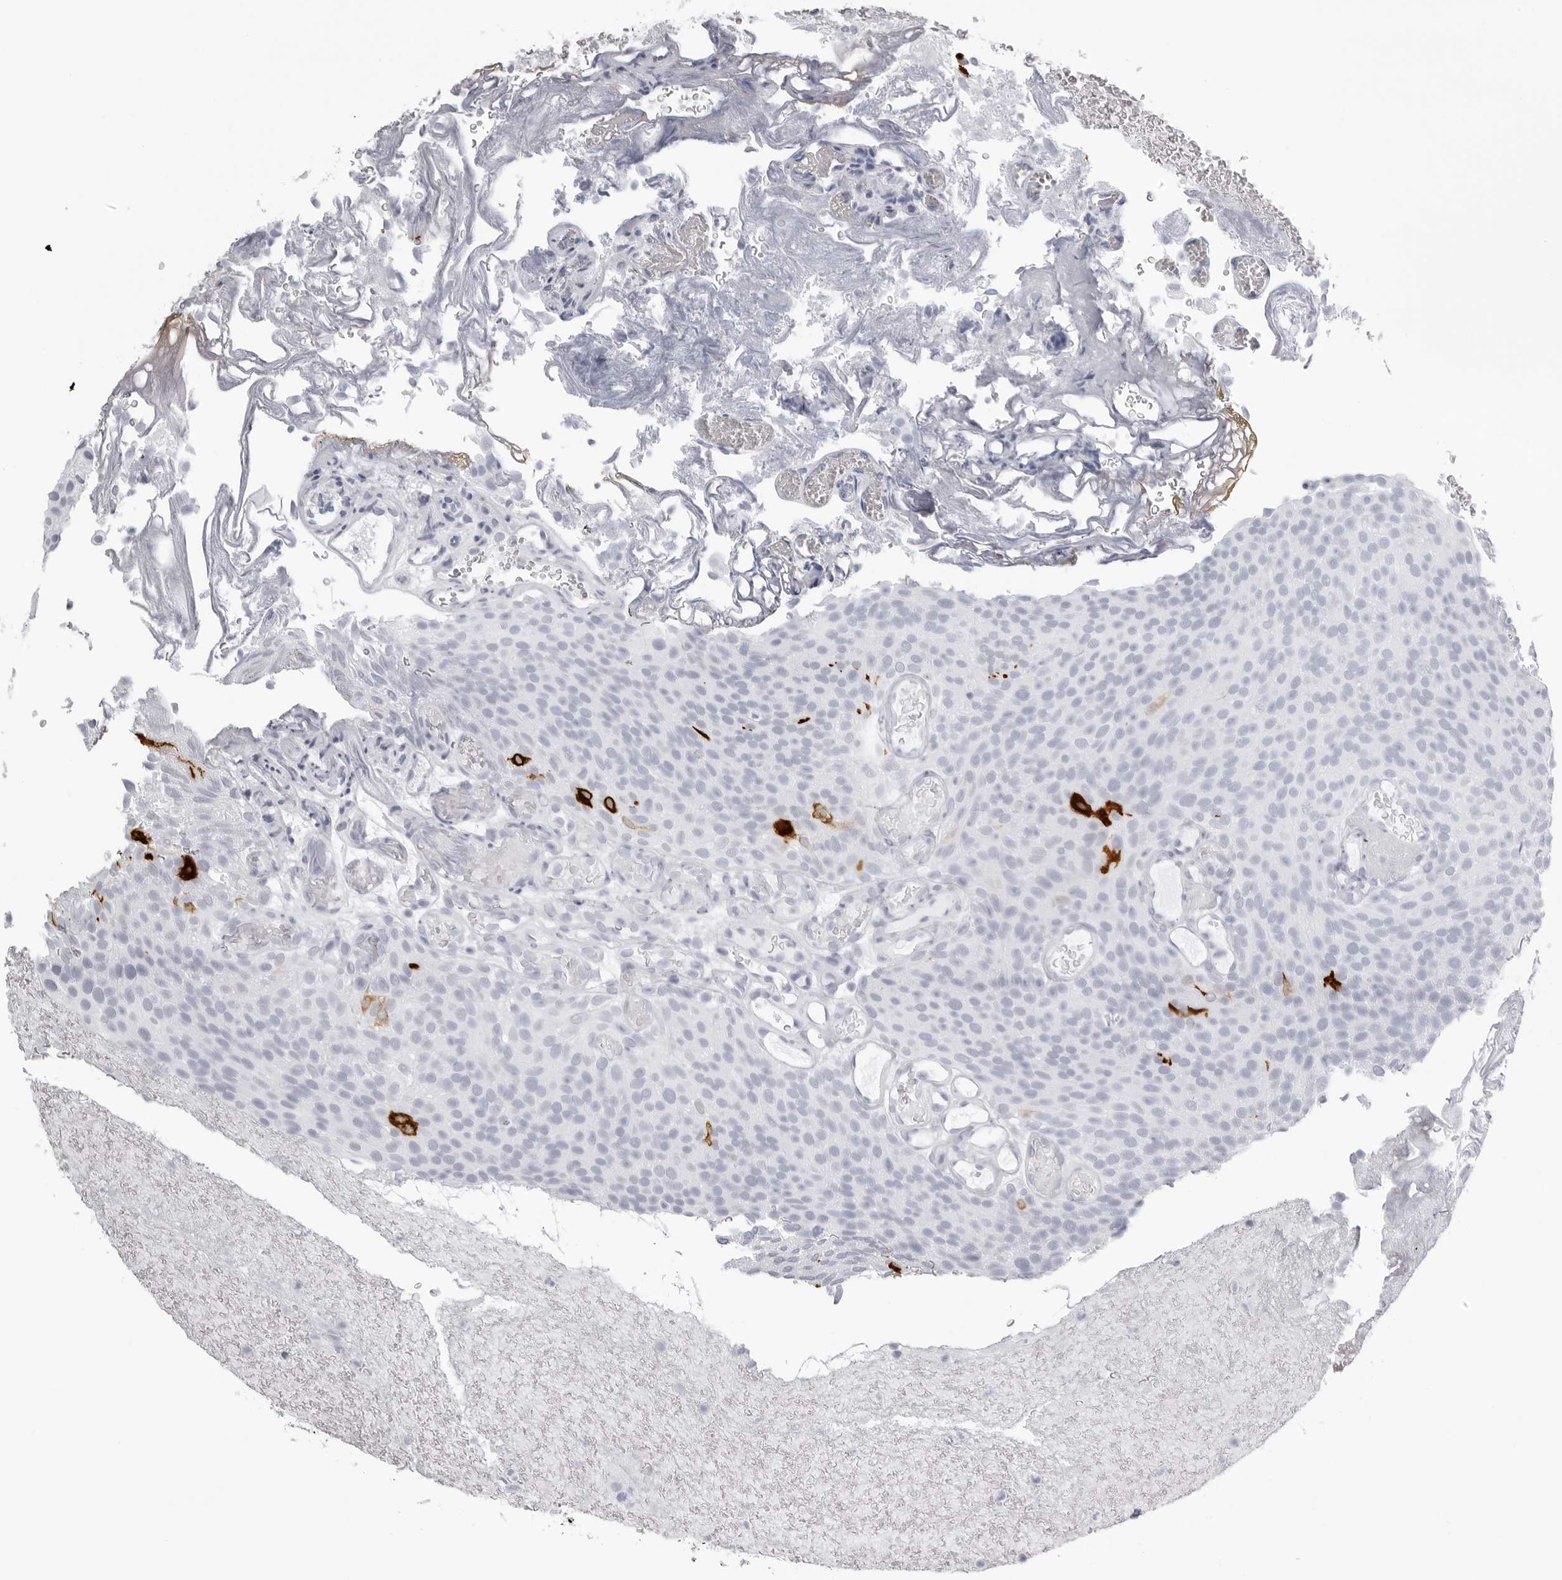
{"staining": {"intensity": "strong", "quantity": "<25%", "location": "cytoplasmic/membranous"}, "tissue": "urothelial cancer", "cell_type": "Tumor cells", "image_type": "cancer", "snomed": [{"axis": "morphology", "description": "Urothelial carcinoma, Low grade"}, {"axis": "topography", "description": "Urinary bladder"}], "caption": "Low-grade urothelial carcinoma stained with immunohistochemistry exhibits strong cytoplasmic/membranous staining in approximately <25% of tumor cells.", "gene": "KLK9", "patient": {"sex": "male", "age": 78}}